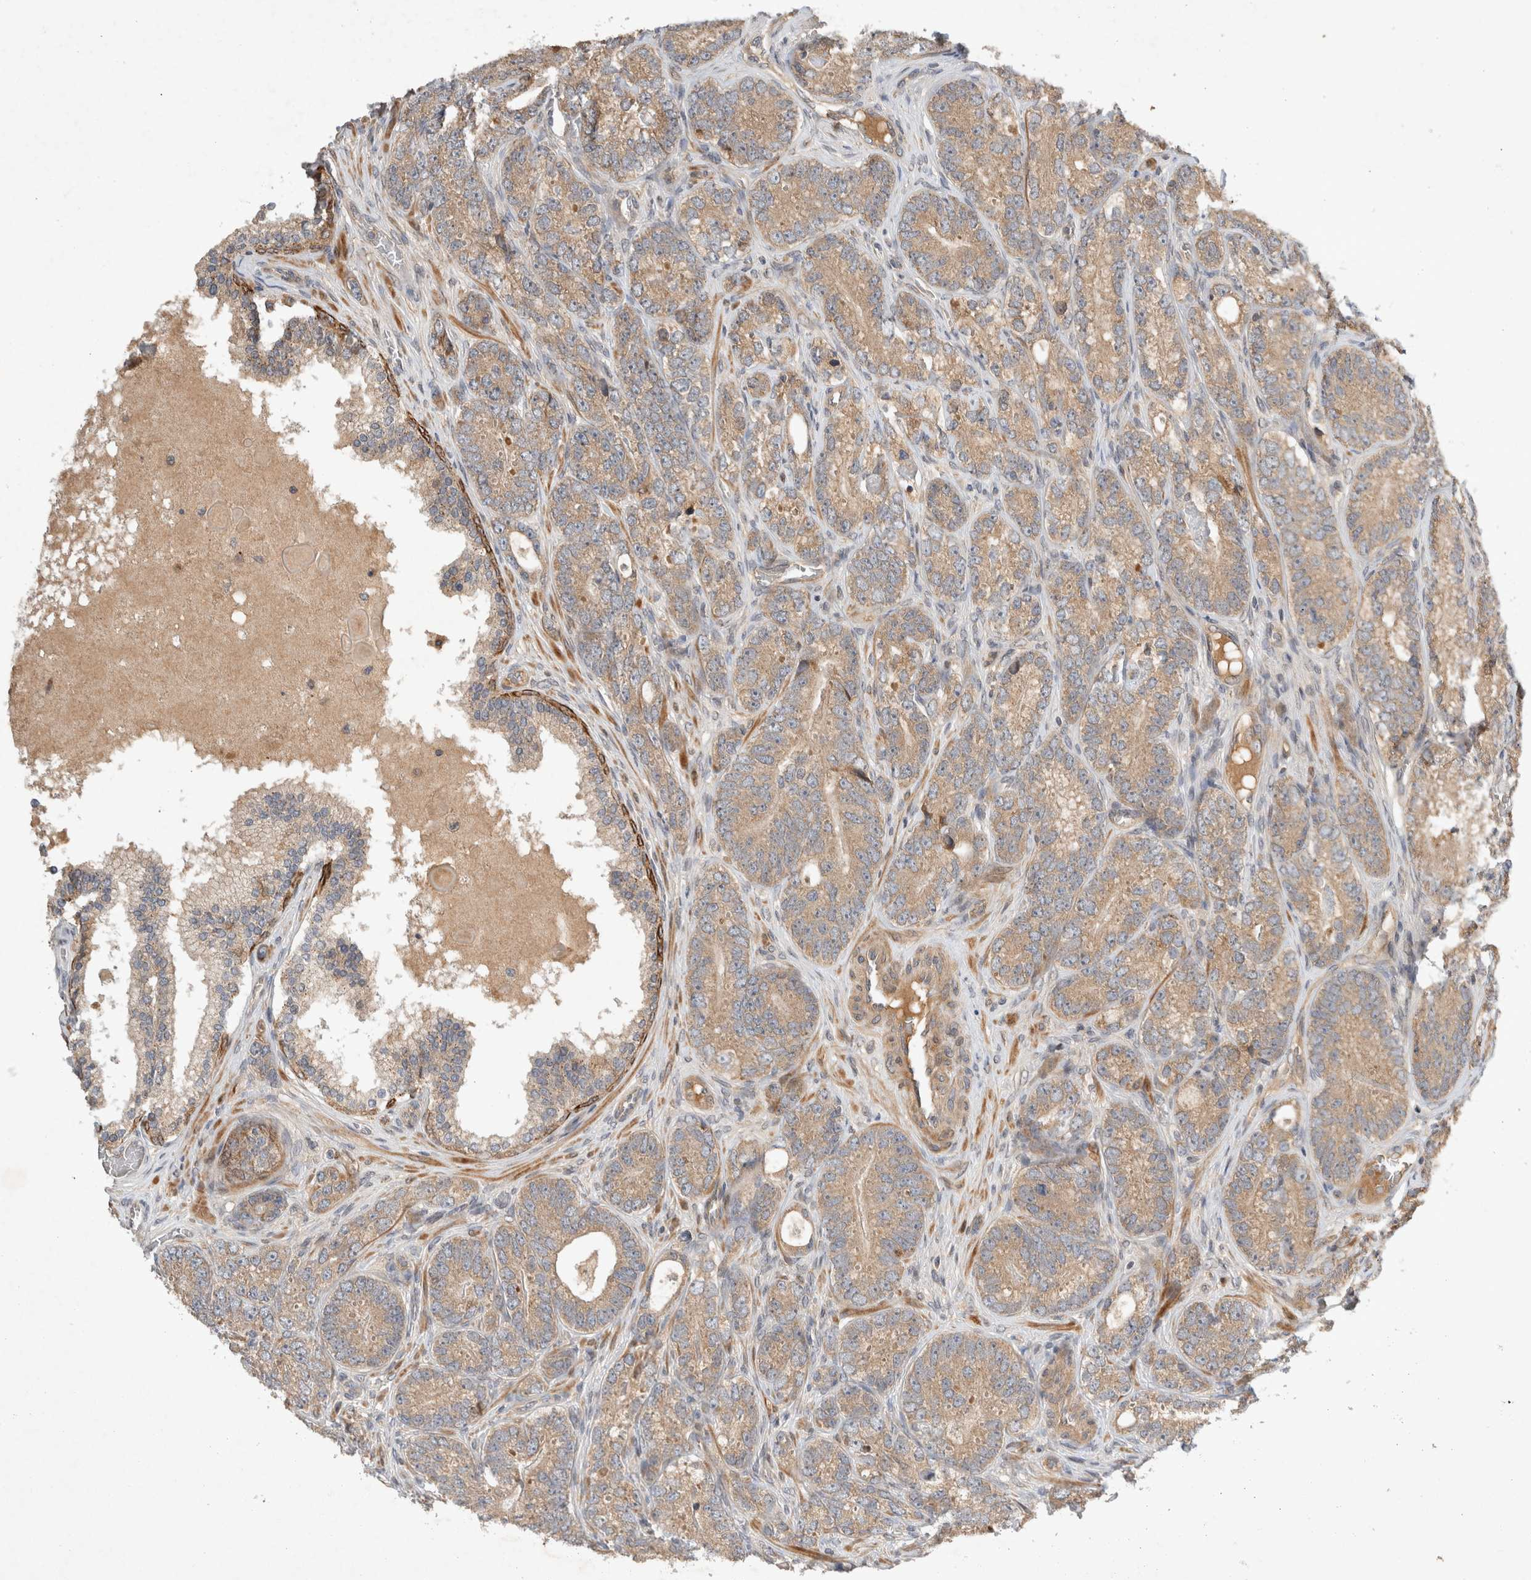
{"staining": {"intensity": "moderate", "quantity": ">75%", "location": "cytoplasmic/membranous"}, "tissue": "prostate cancer", "cell_type": "Tumor cells", "image_type": "cancer", "snomed": [{"axis": "morphology", "description": "Adenocarcinoma, High grade"}, {"axis": "topography", "description": "Prostate"}], "caption": "Human adenocarcinoma (high-grade) (prostate) stained with a protein marker demonstrates moderate staining in tumor cells.", "gene": "ARMC9", "patient": {"sex": "male", "age": 56}}